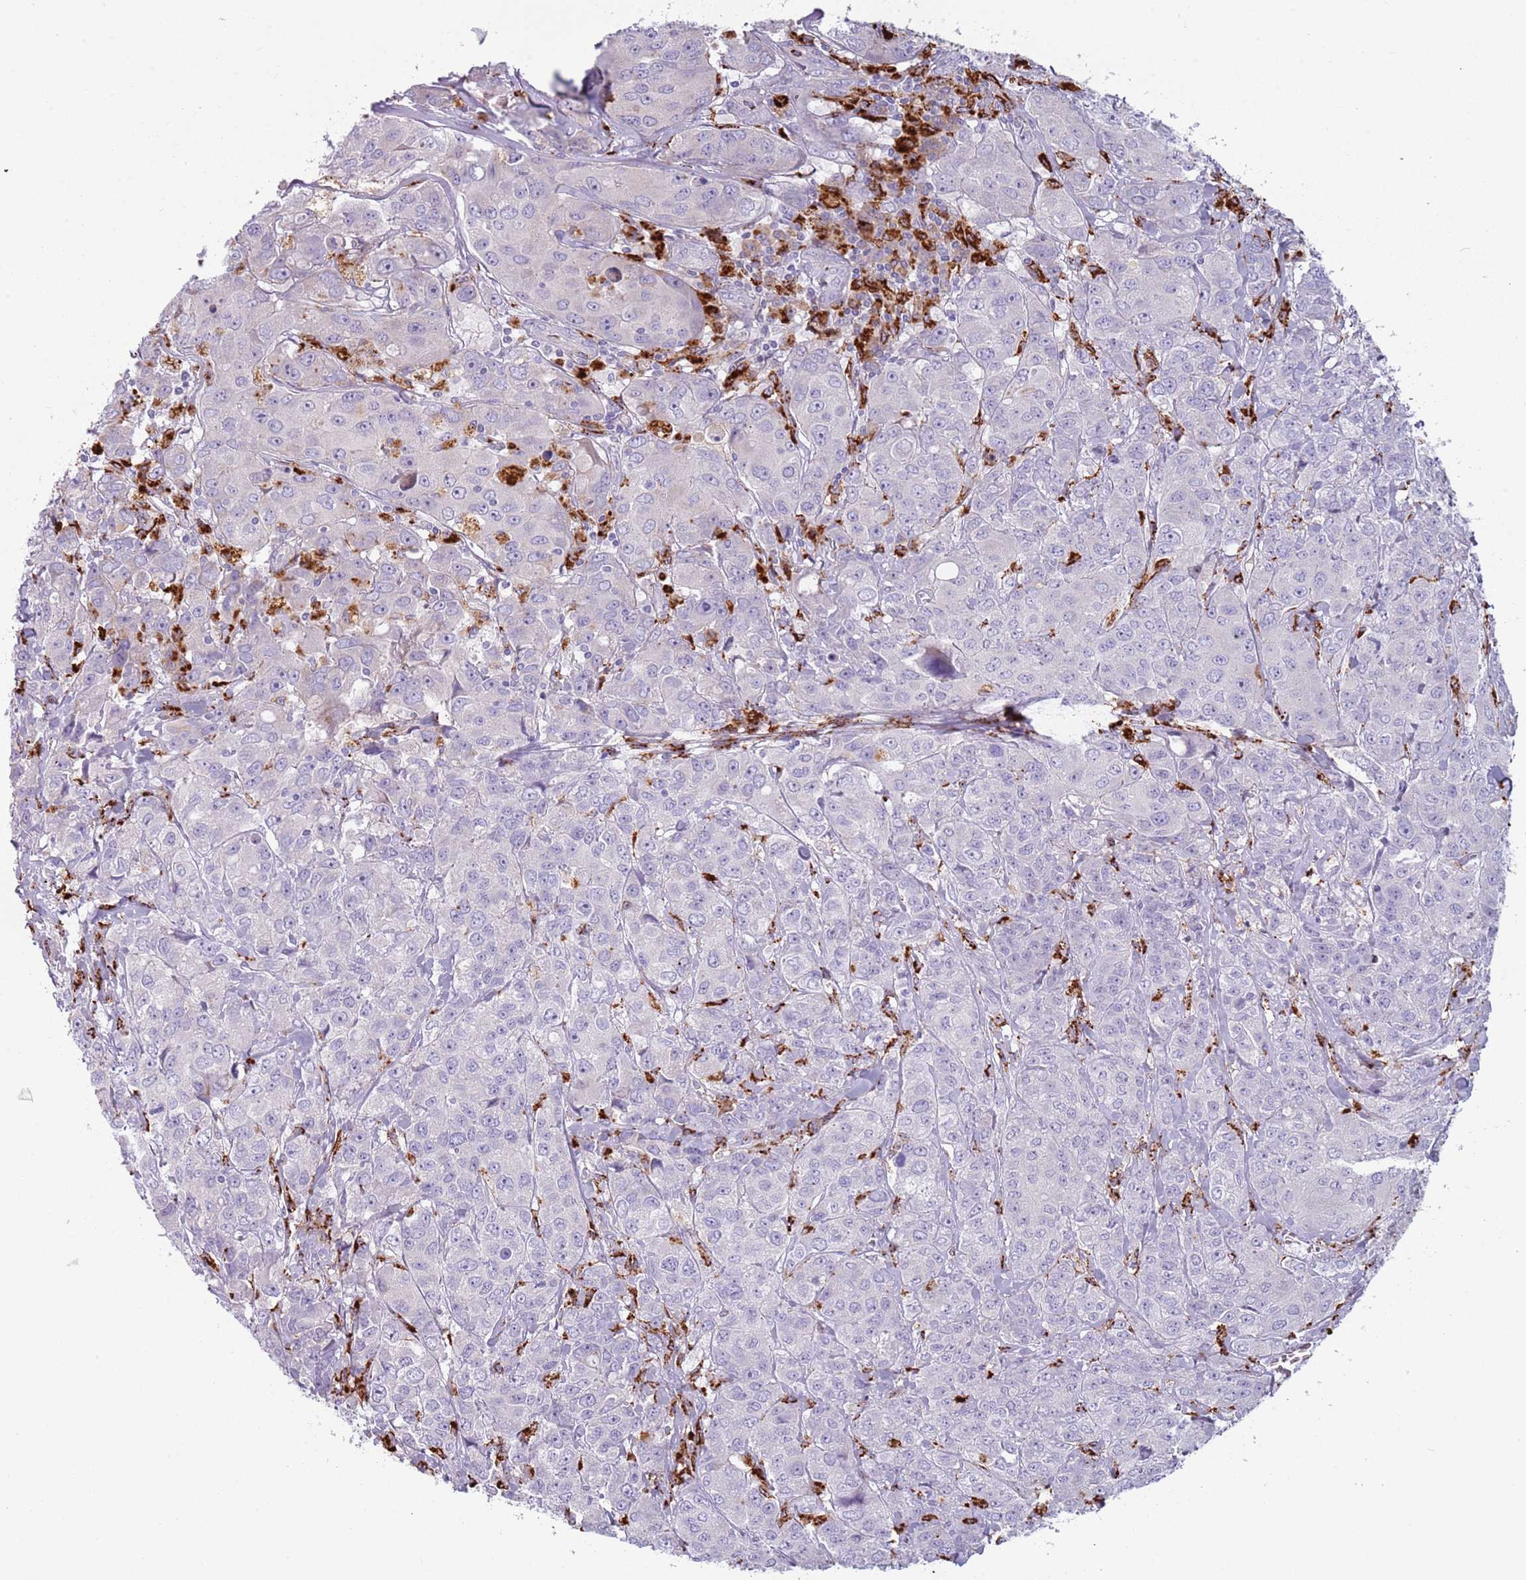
{"staining": {"intensity": "negative", "quantity": "none", "location": "none"}, "tissue": "breast cancer", "cell_type": "Tumor cells", "image_type": "cancer", "snomed": [{"axis": "morphology", "description": "Duct carcinoma"}, {"axis": "topography", "description": "Breast"}], "caption": "The micrograph displays no staining of tumor cells in breast cancer.", "gene": "NWD2", "patient": {"sex": "female", "age": 43}}